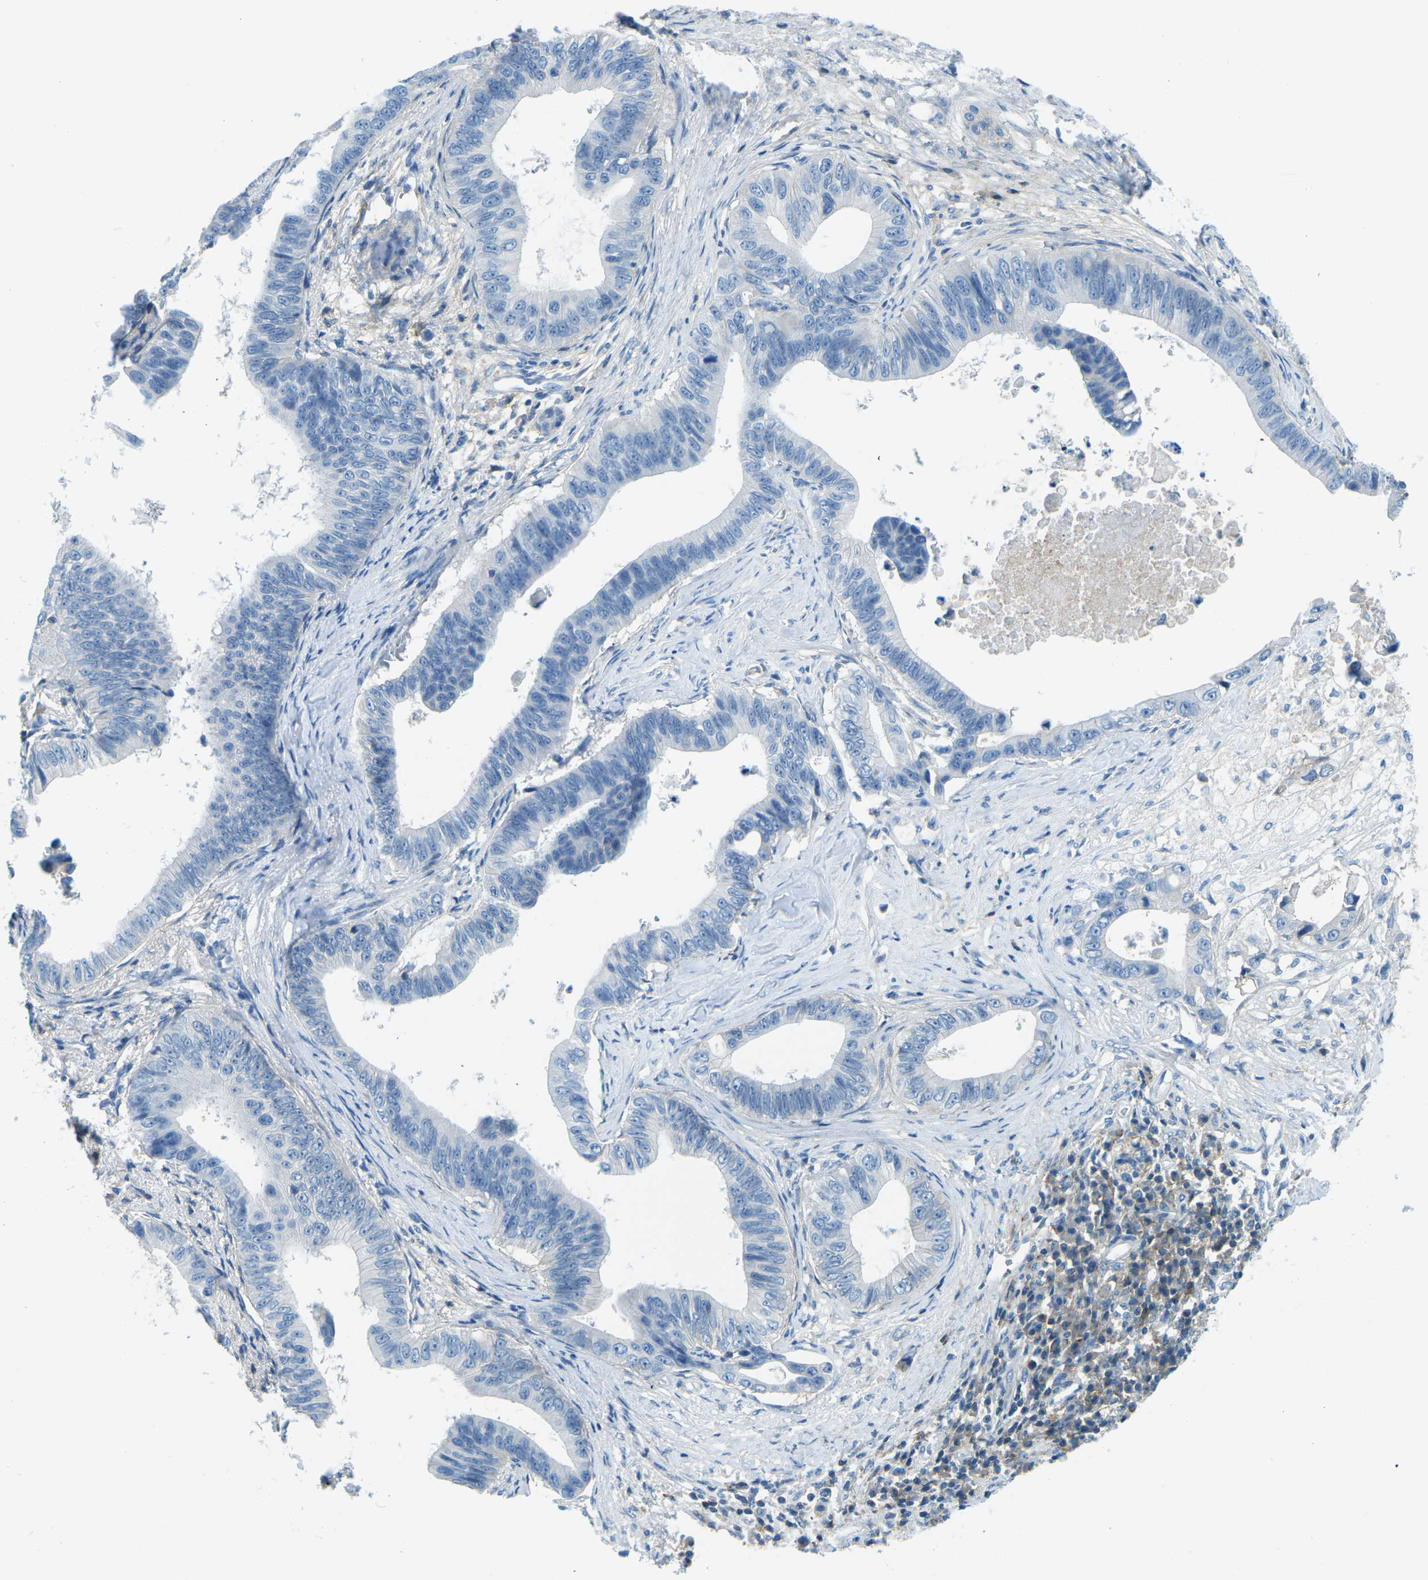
{"staining": {"intensity": "negative", "quantity": "none", "location": "none"}, "tissue": "pancreatic cancer", "cell_type": "Tumor cells", "image_type": "cancer", "snomed": [{"axis": "morphology", "description": "Adenocarcinoma, NOS"}, {"axis": "topography", "description": "Pancreas"}], "caption": "High magnification brightfield microscopy of adenocarcinoma (pancreatic) stained with DAB (3,3'-diaminobenzidine) (brown) and counterstained with hematoxylin (blue): tumor cells show no significant positivity.", "gene": "CD47", "patient": {"sex": "male", "age": 77}}